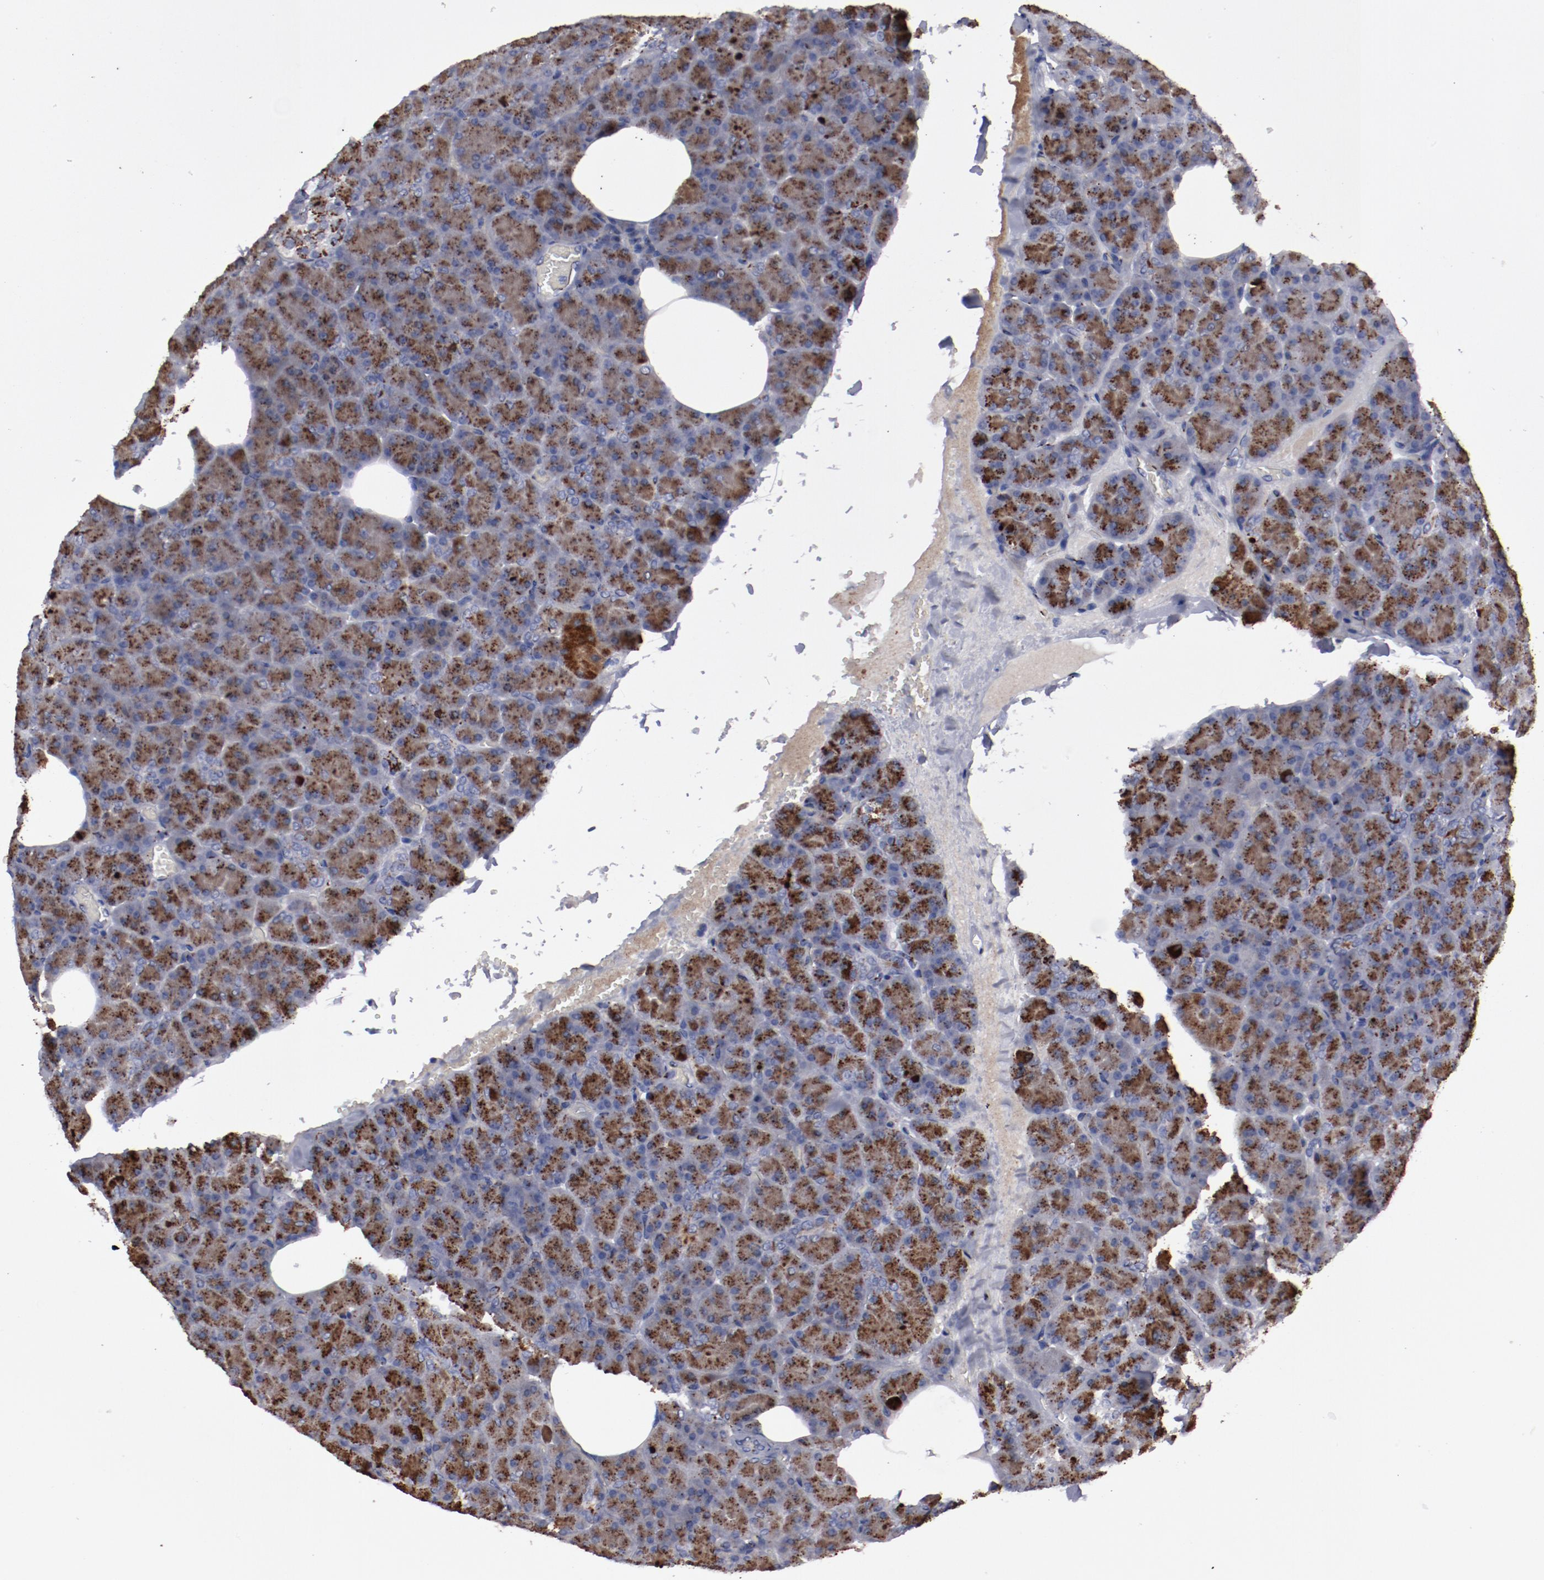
{"staining": {"intensity": "strong", "quantity": ">75%", "location": "cytoplasmic/membranous"}, "tissue": "carcinoid", "cell_type": "Tumor cells", "image_type": "cancer", "snomed": [{"axis": "morphology", "description": "Normal tissue, NOS"}, {"axis": "morphology", "description": "Carcinoid, malignant, NOS"}, {"axis": "topography", "description": "Pancreas"}], "caption": "Carcinoid tissue demonstrates strong cytoplasmic/membranous positivity in approximately >75% of tumor cells, visualized by immunohistochemistry.", "gene": "GOLIM4", "patient": {"sex": "female", "age": 35}}